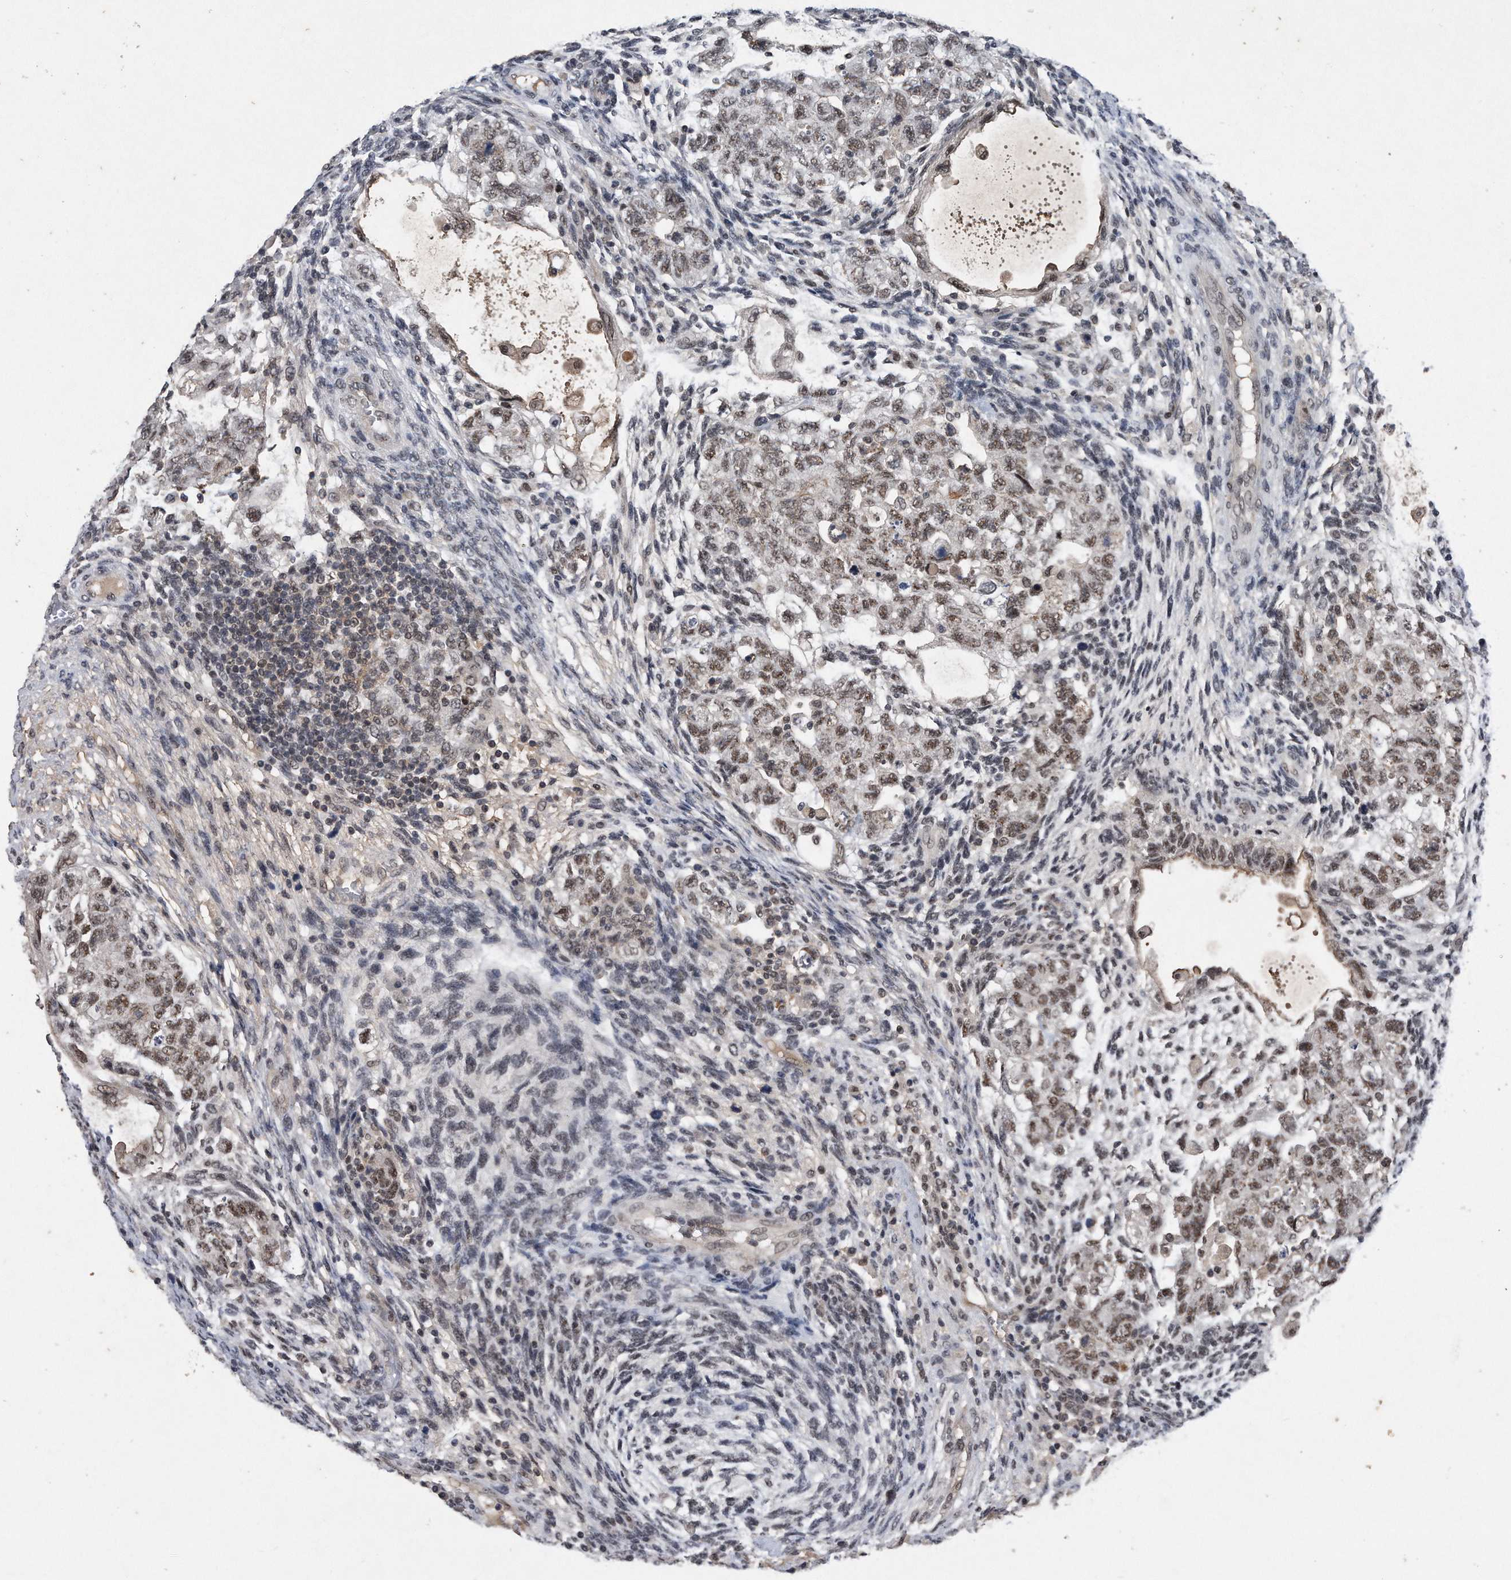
{"staining": {"intensity": "moderate", "quantity": ">75%", "location": "nuclear"}, "tissue": "testis cancer", "cell_type": "Tumor cells", "image_type": "cancer", "snomed": [{"axis": "morphology", "description": "Carcinoma, Embryonal, NOS"}, {"axis": "topography", "description": "Testis"}], "caption": "This histopathology image displays immunohistochemistry (IHC) staining of embryonal carcinoma (testis), with medium moderate nuclear positivity in approximately >75% of tumor cells.", "gene": "VIRMA", "patient": {"sex": "male", "age": 36}}